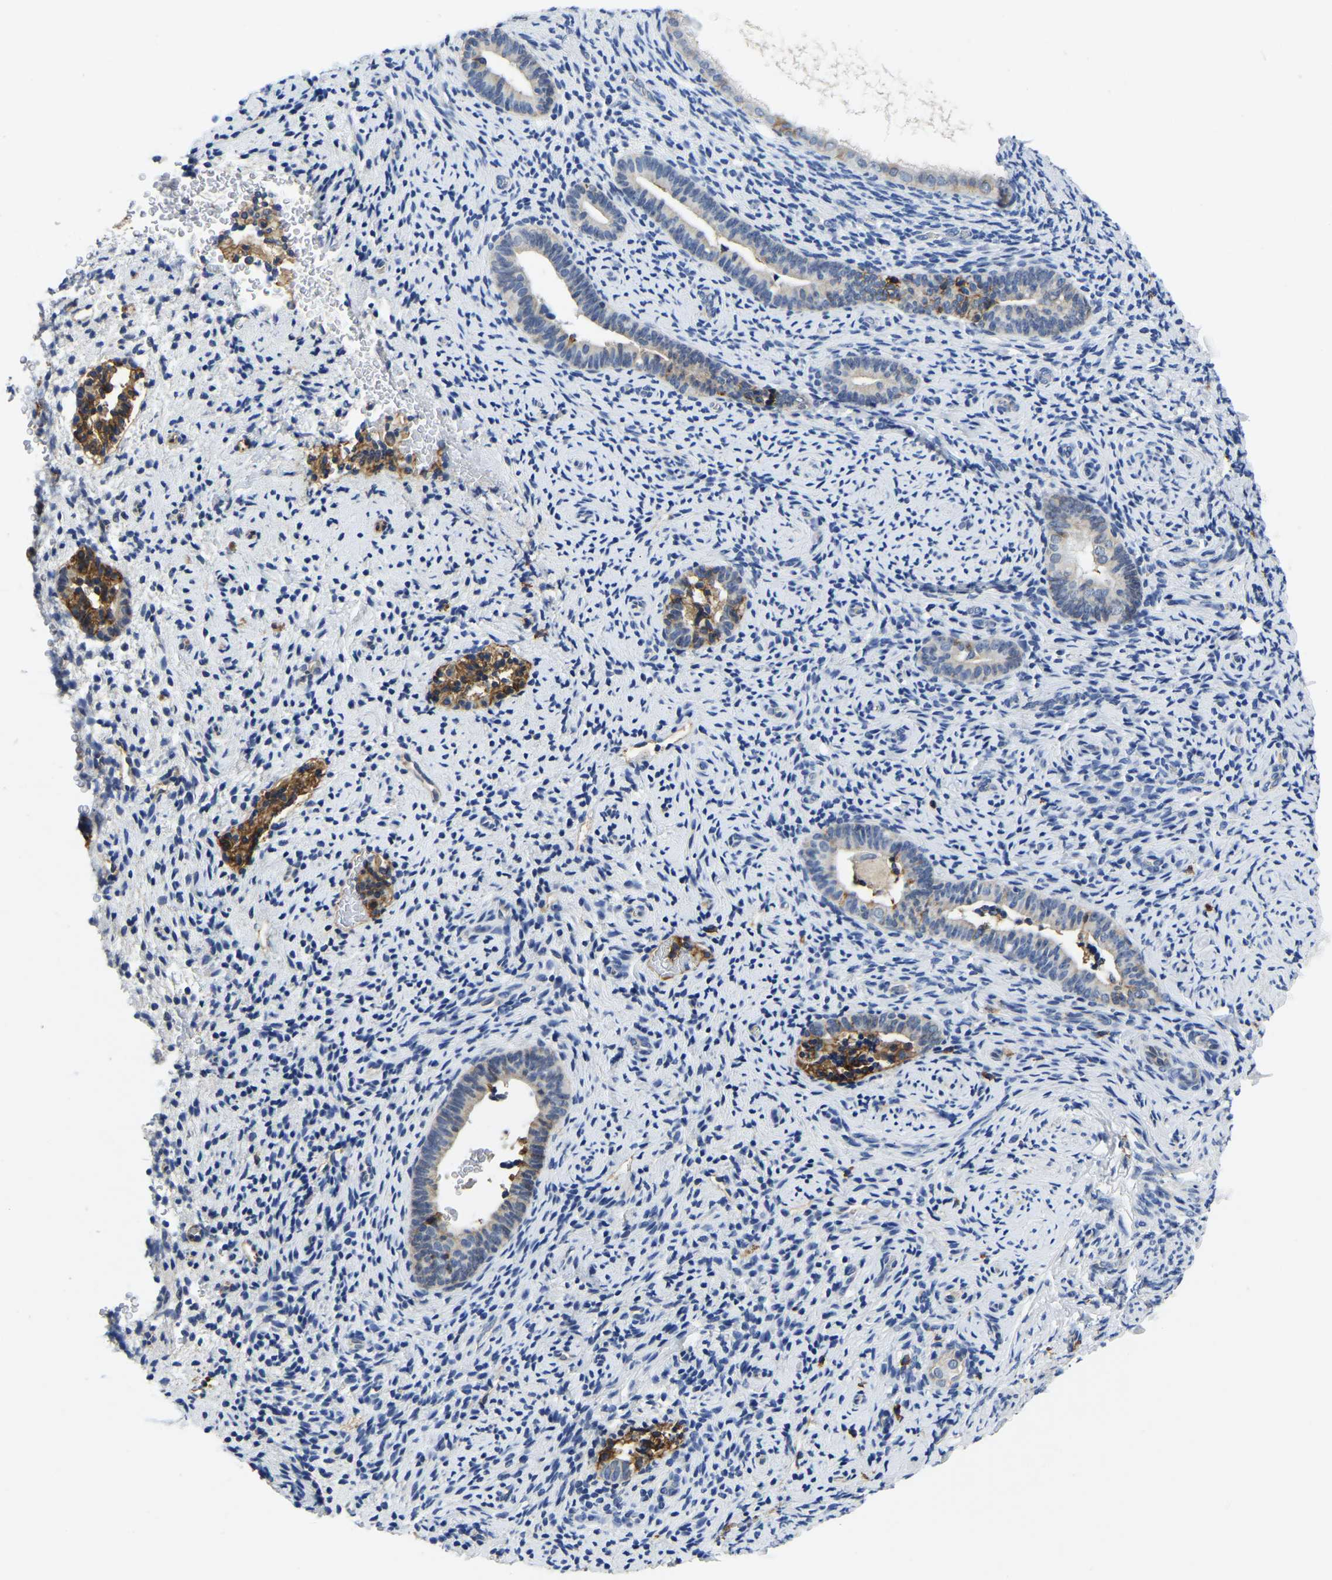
{"staining": {"intensity": "negative", "quantity": "none", "location": "none"}, "tissue": "endometrium", "cell_type": "Cells in endometrial stroma", "image_type": "normal", "snomed": [{"axis": "morphology", "description": "Normal tissue, NOS"}, {"axis": "topography", "description": "Endometrium"}], "caption": "This is an immunohistochemistry micrograph of unremarkable endometrium. There is no positivity in cells in endometrial stroma.", "gene": "ITGA2", "patient": {"sex": "female", "age": 51}}